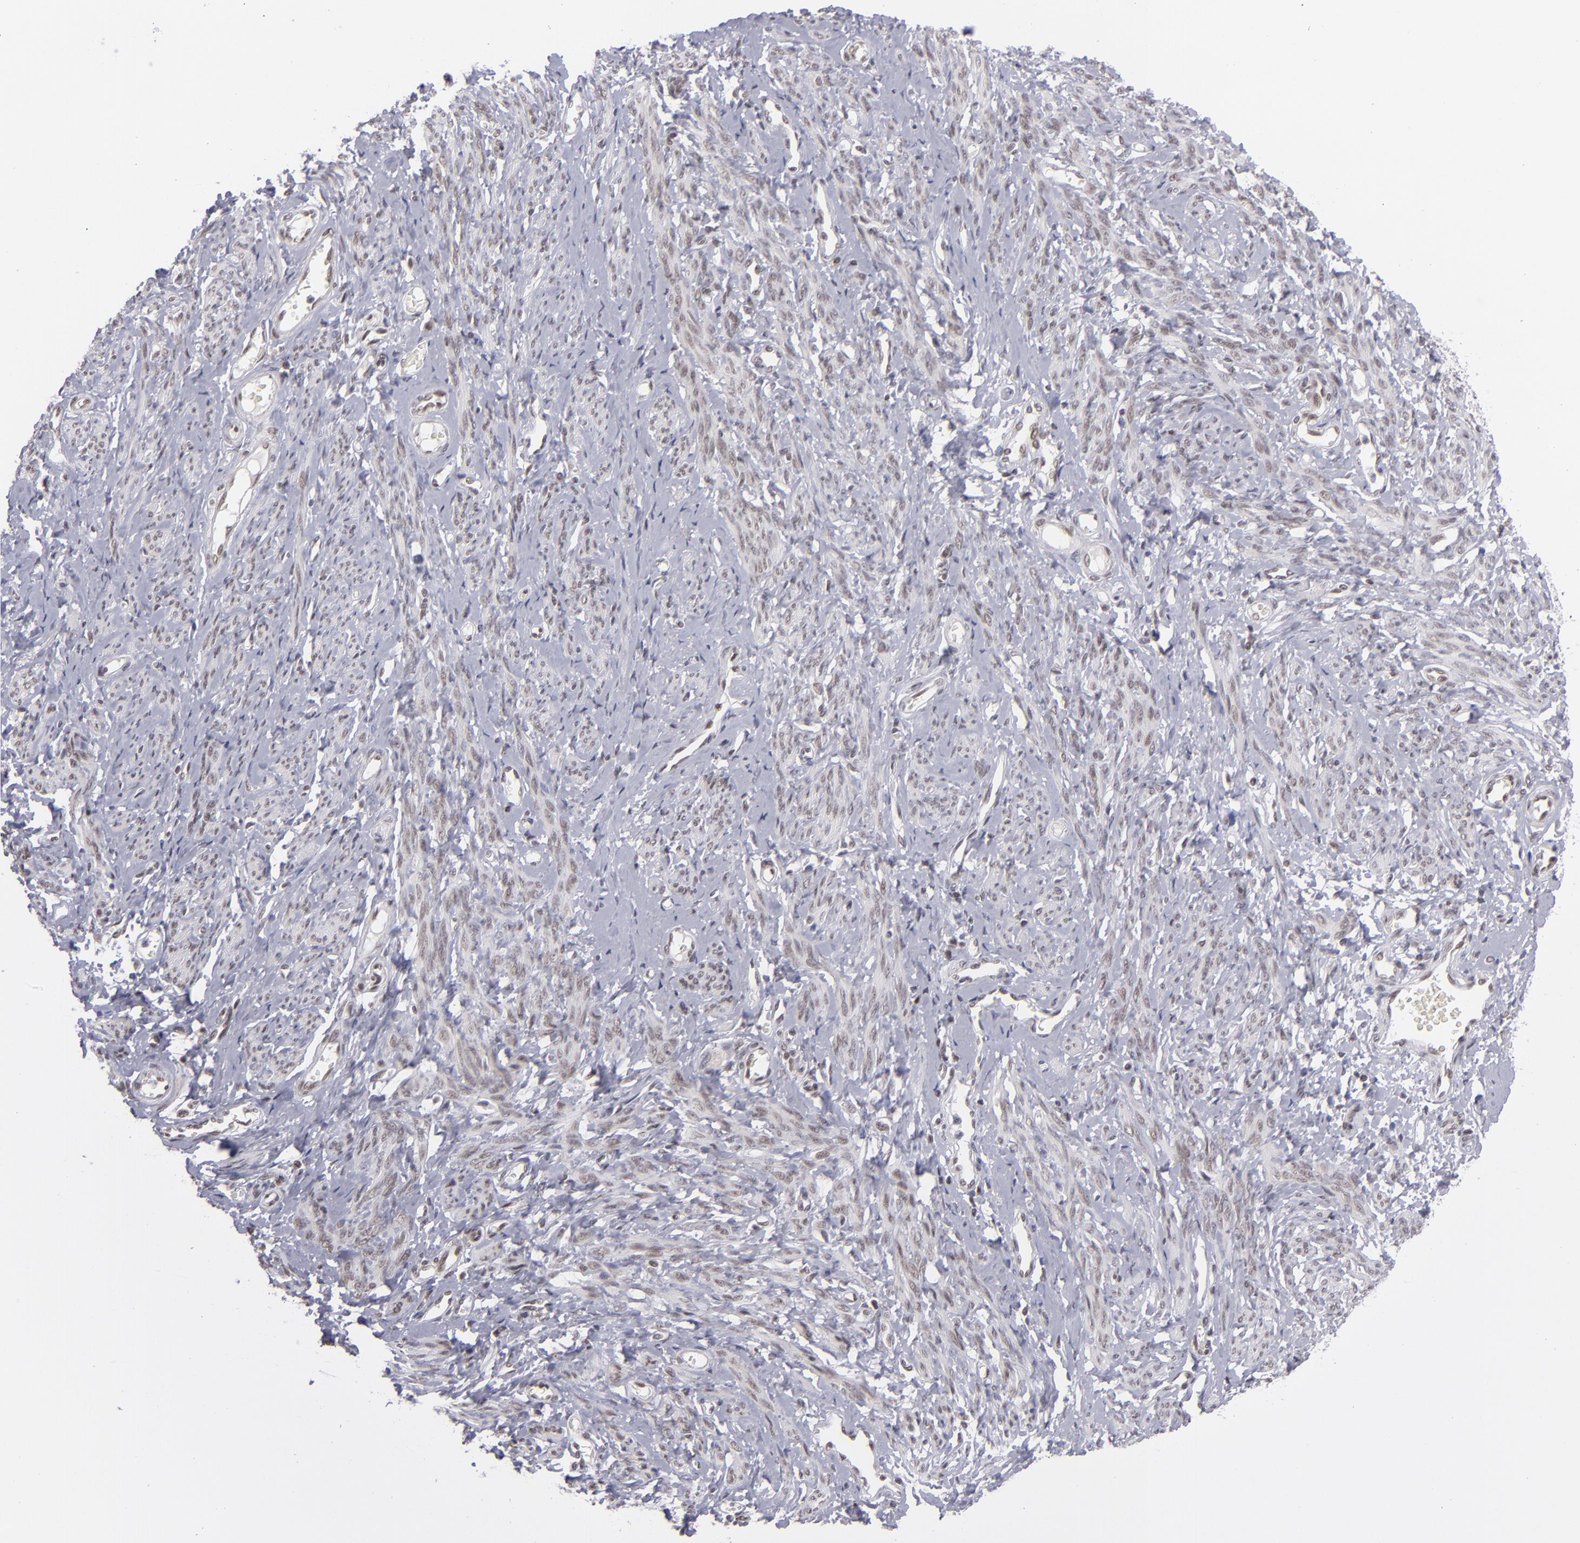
{"staining": {"intensity": "weak", "quantity": "<25%", "location": "nuclear"}, "tissue": "smooth muscle", "cell_type": "Smooth muscle cells", "image_type": "normal", "snomed": [{"axis": "morphology", "description": "Normal tissue, NOS"}, {"axis": "topography", "description": "Cervix"}, {"axis": "topography", "description": "Endometrium"}], "caption": "DAB (3,3'-diaminobenzidine) immunohistochemical staining of unremarkable smooth muscle reveals no significant staining in smooth muscle cells. (Immunohistochemistry (ihc), brightfield microscopy, high magnification).", "gene": "MLLT3", "patient": {"sex": "female", "age": 65}}